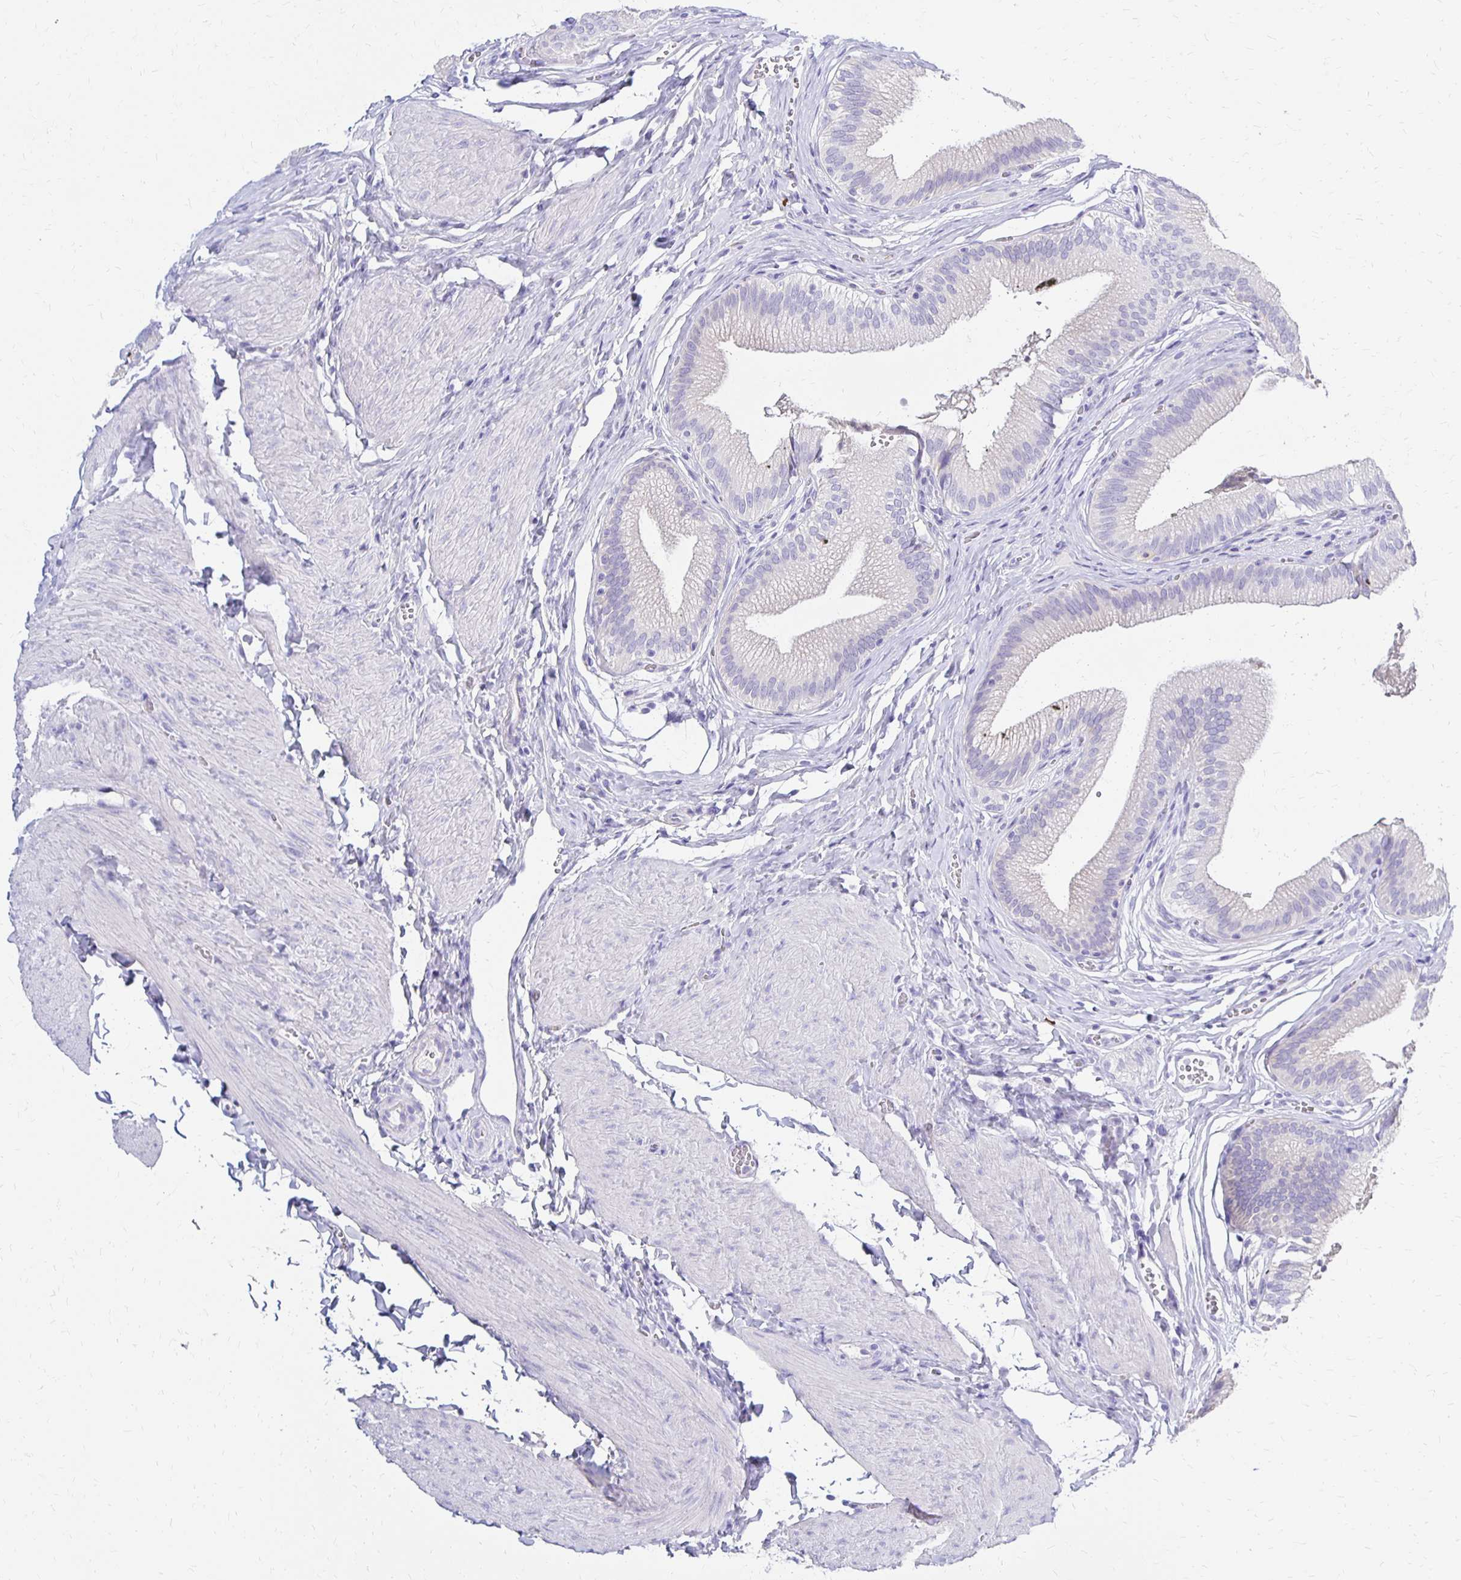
{"staining": {"intensity": "negative", "quantity": "none", "location": "none"}, "tissue": "gallbladder", "cell_type": "Glandular cells", "image_type": "normal", "snomed": [{"axis": "morphology", "description": "Normal tissue, NOS"}, {"axis": "topography", "description": "Gallbladder"}, {"axis": "topography", "description": "Peripheral nerve tissue"}], "caption": "High magnification brightfield microscopy of normal gallbladder stained with DAB (brown) and counterstained with hematoxylin (blue): glandular cells show no significant expression. (DAB (3,3'-diaminobenzidine) IHC visualized using brightfield microscopy, high magnification).", "gene": "FNTB", "patient": {"sex": "male", "age": 17}}